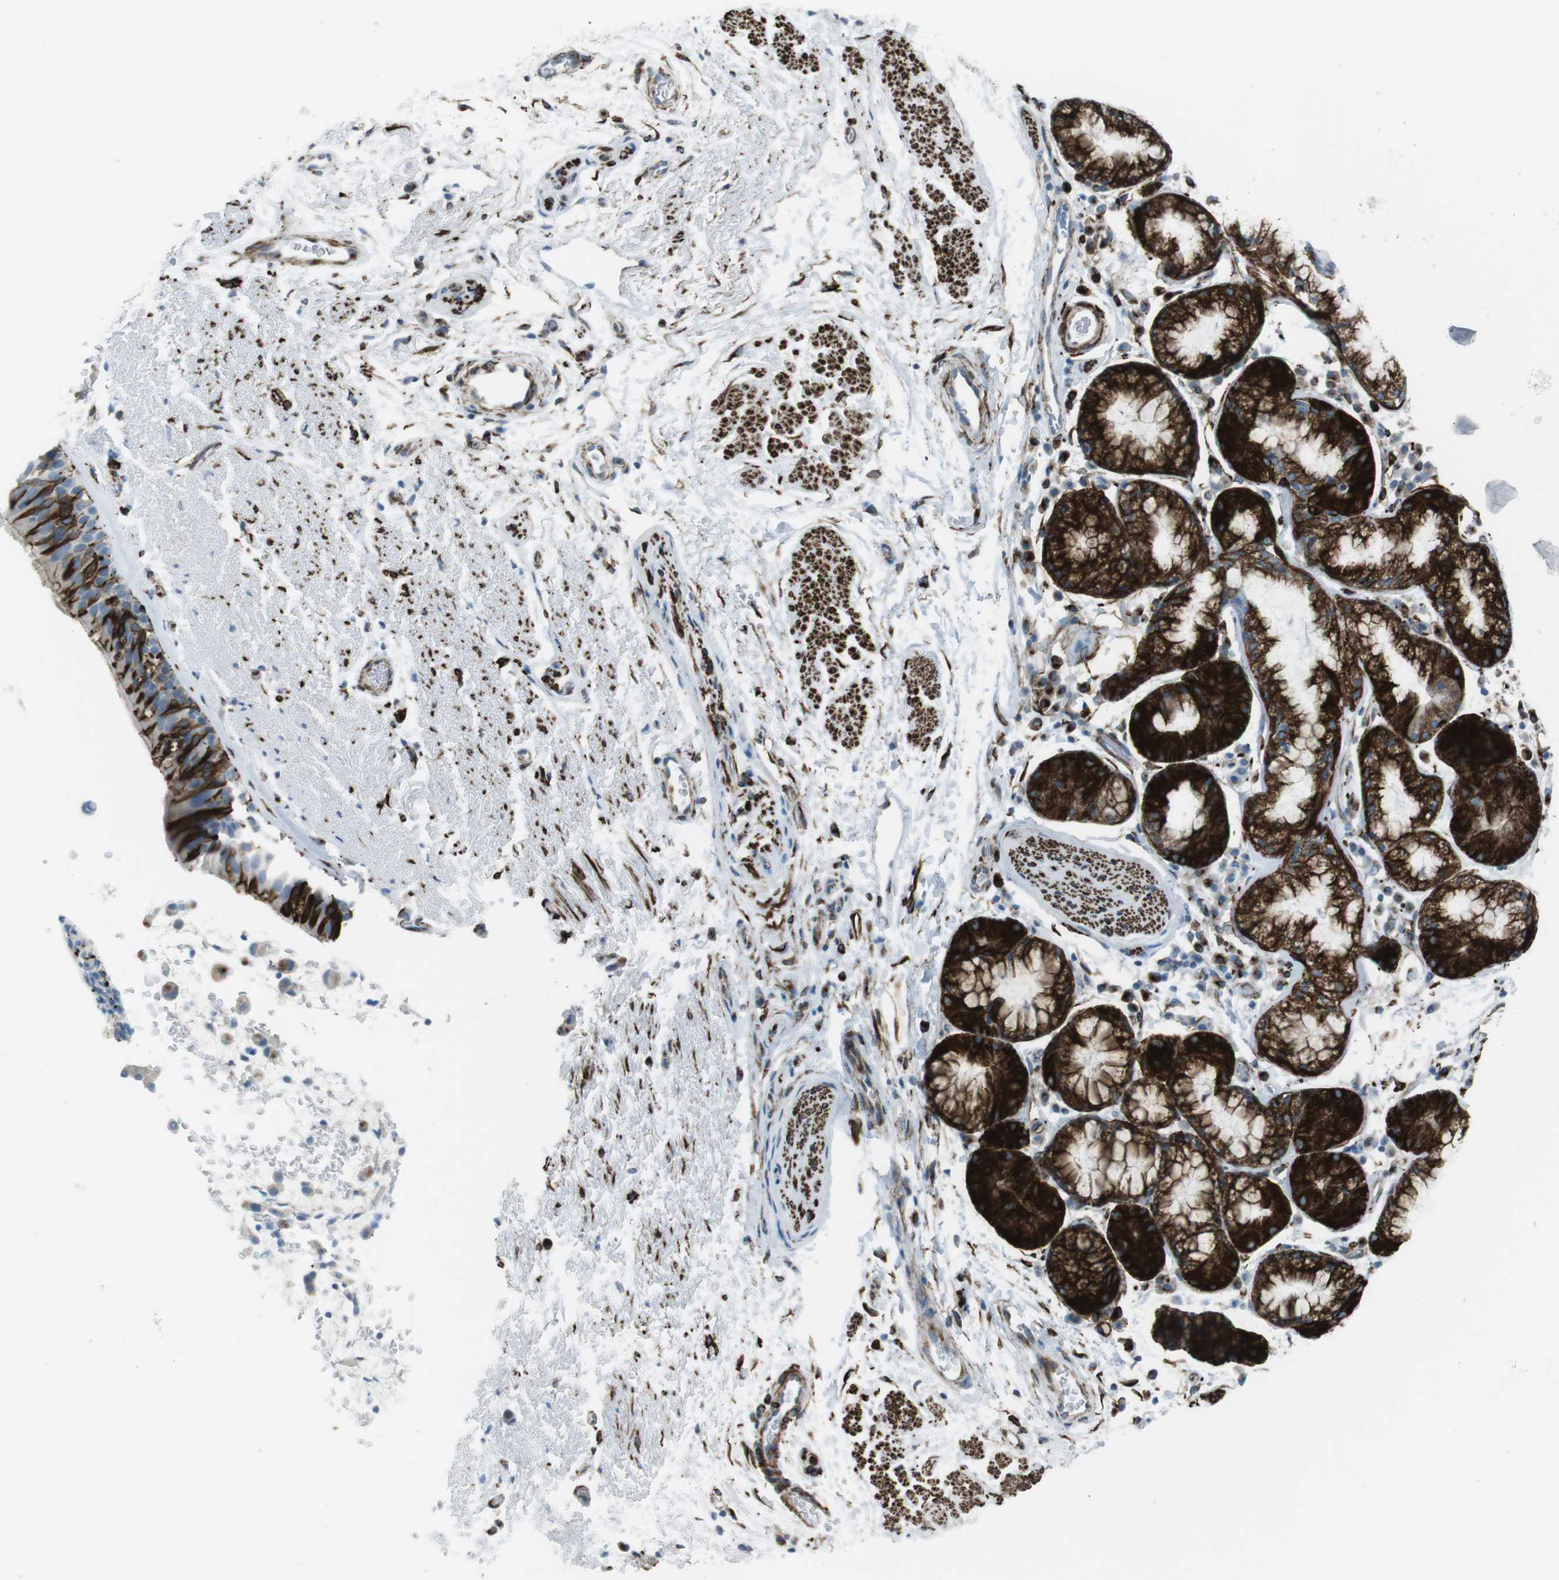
{"staining": {"intensity": "strong", "quantity": "25%-75%", "location": "cytoplasmic/membranous"}, "tissue": "bronchus", "cell_type": "Respiratory epithelial cells", "image_type": "normal", "snomed": [{"axis": "morphology", "description": "Normal tissue, NOS"}, {"axis": "topography", "description": "Bronchus"}], "caption": "Human bronchus stained with a brown dye displays strong cytoplasmic/membranous positive positivity in approximately 25%-75% of respiratory epithelial cells.", "gene": "TUBB2A", "patient": {"sex": "female", "age": 54}}